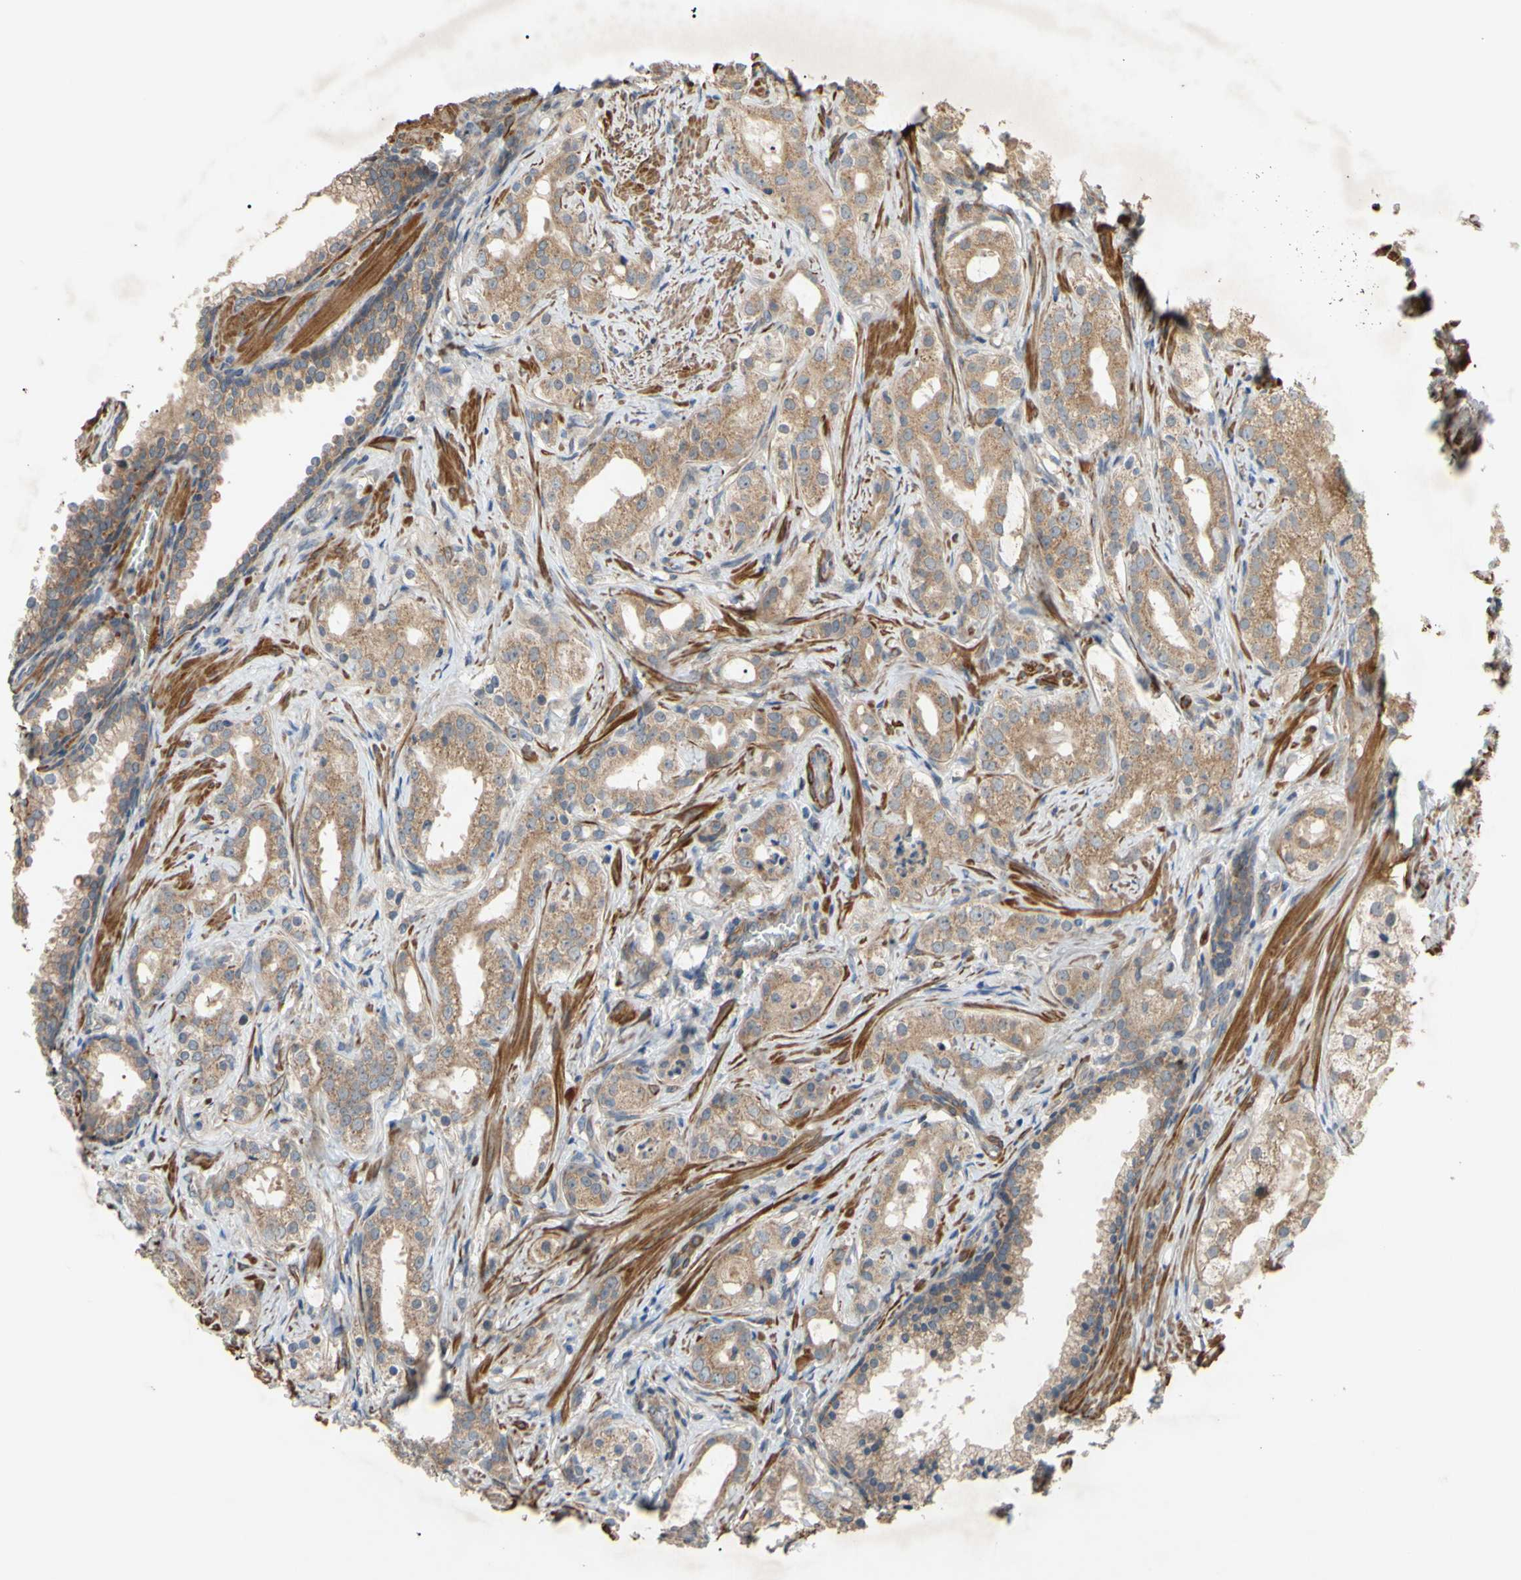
{"staining": {"intensity": "moderate", "quantity": "25%-75%", "location": "cytoplasmic/membranous"}, "tissue": "prostate cancer", "cell_type": "Tumor cells", "image_type": "cancer", "snomed": [{"axis": "morphology", "description": "Adenocarcinoma, Low grade"}, {"axis": "topography", "description": "Prostate"}], "caption": "Protein expression analysis of human prostate cancer reveals moderate cytoplasmic/membranous positivity in approximately 25%-75% of tumor cells.", "gene": "PARD6A", "patient": {"sex": "male", "age": 59}}